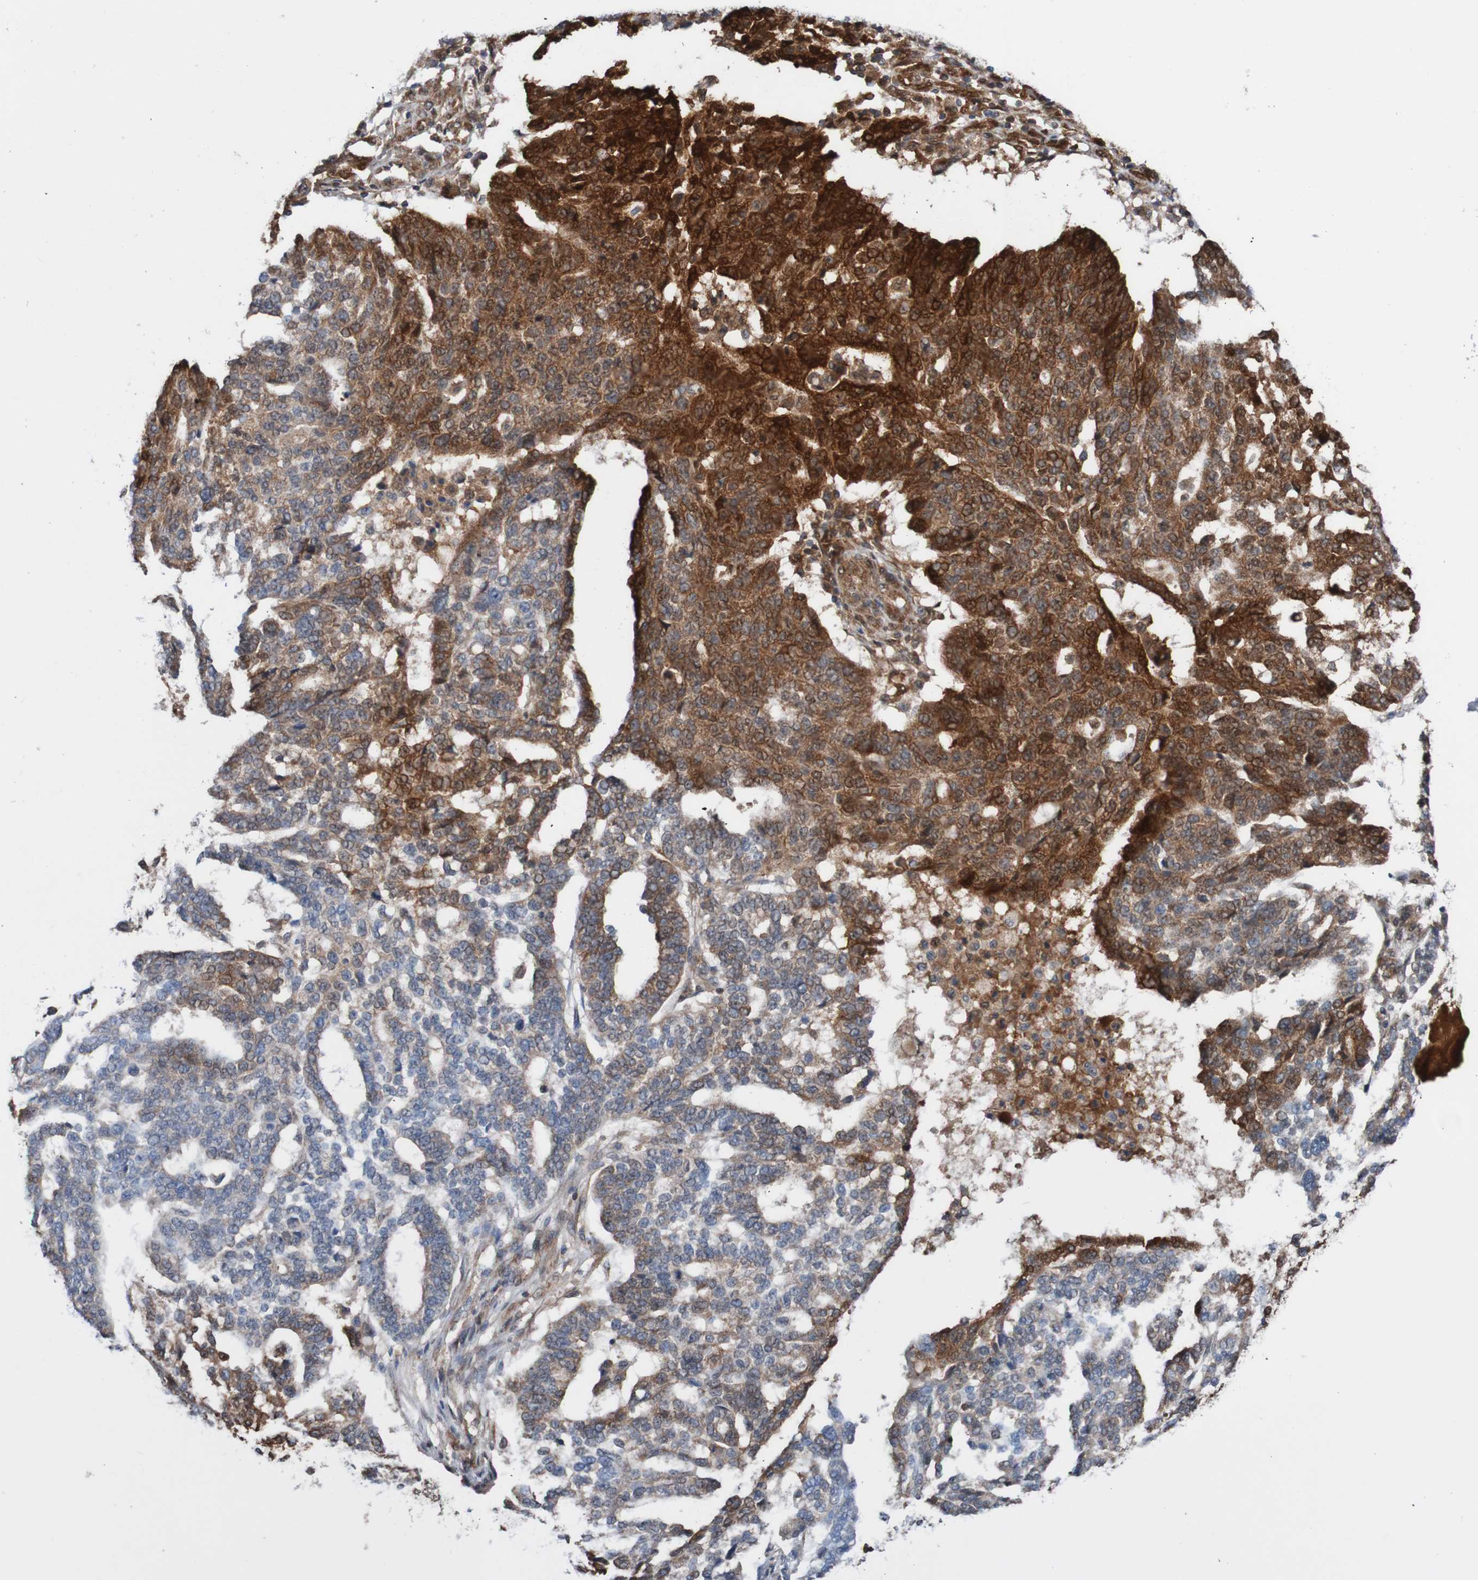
{"staining": {"intensity": "strong", "quantity": "<25%", "location": "cytoplasmic/membranous"}, "tissue": "ovarian cancer", "cell_type": "Tumor cells", "image_type": "cancer", "snomed": [{"axis": "morphology", "description": "Cystadenocarcinoma, serous, NOS"}, {"axis": "topography", "description": "Ovary"}], "caption": "Human ovarian cancer (serous cystadenocarcinoma) stained with a brown dye reveals strong cytoplasmic/membranous positive positivity in approximately <25% of tumor cells.", "gene": "RIGI", "patient": {"sex": "female", "age": 59}}